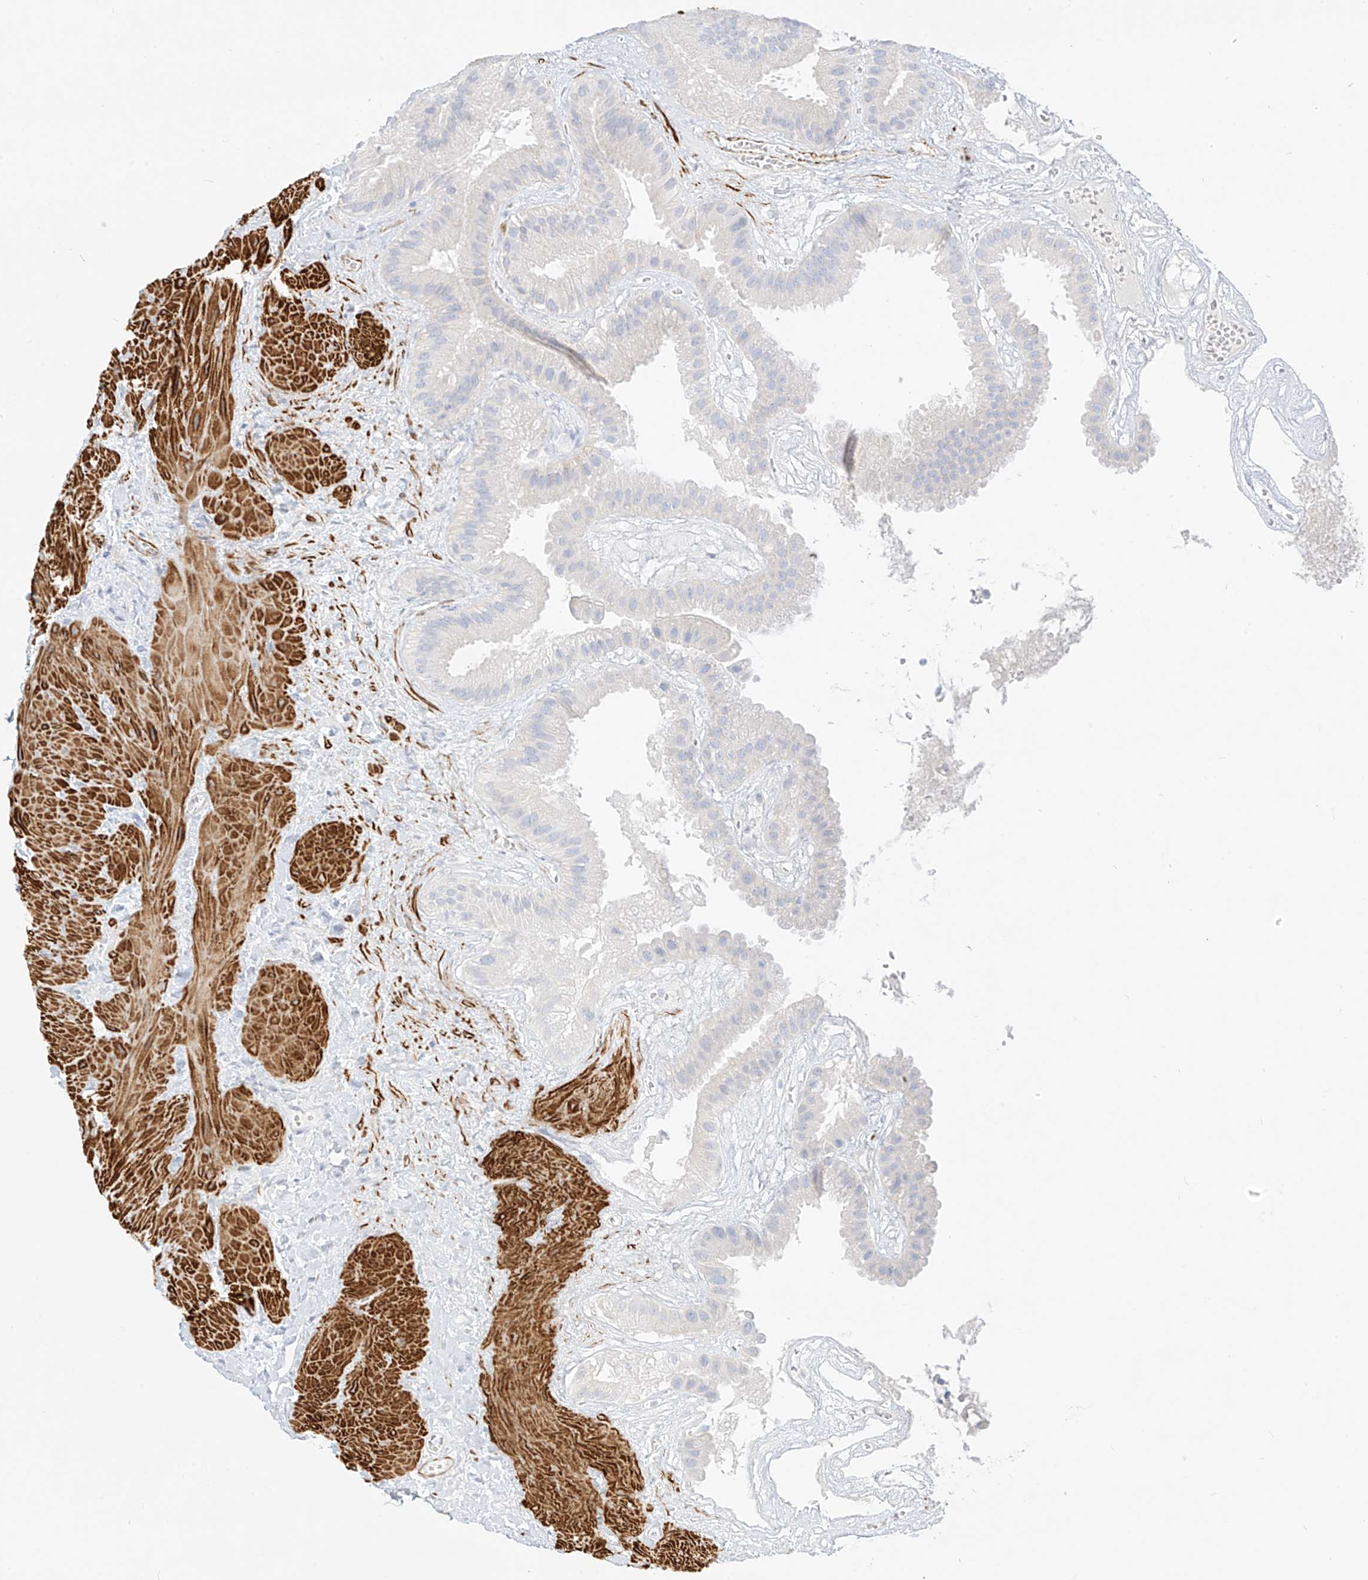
{"staining": {"intensity": "negative", "quantity": "none", "location": "none"}, "tissue": "gallbladder", "cell_type": "Glandular cells", "image_type": "normal", "snomed": [{"axis": "morphology", "description": "Normal tissue, NOS"}, {"axis": "topography", "description": "Gallbladder"}], "caption": "IHC of normal gallbladder displays no expression in glandular cells.", "gene": "ST3GAL5", "patient": {"sex": "male", "age": 55}}